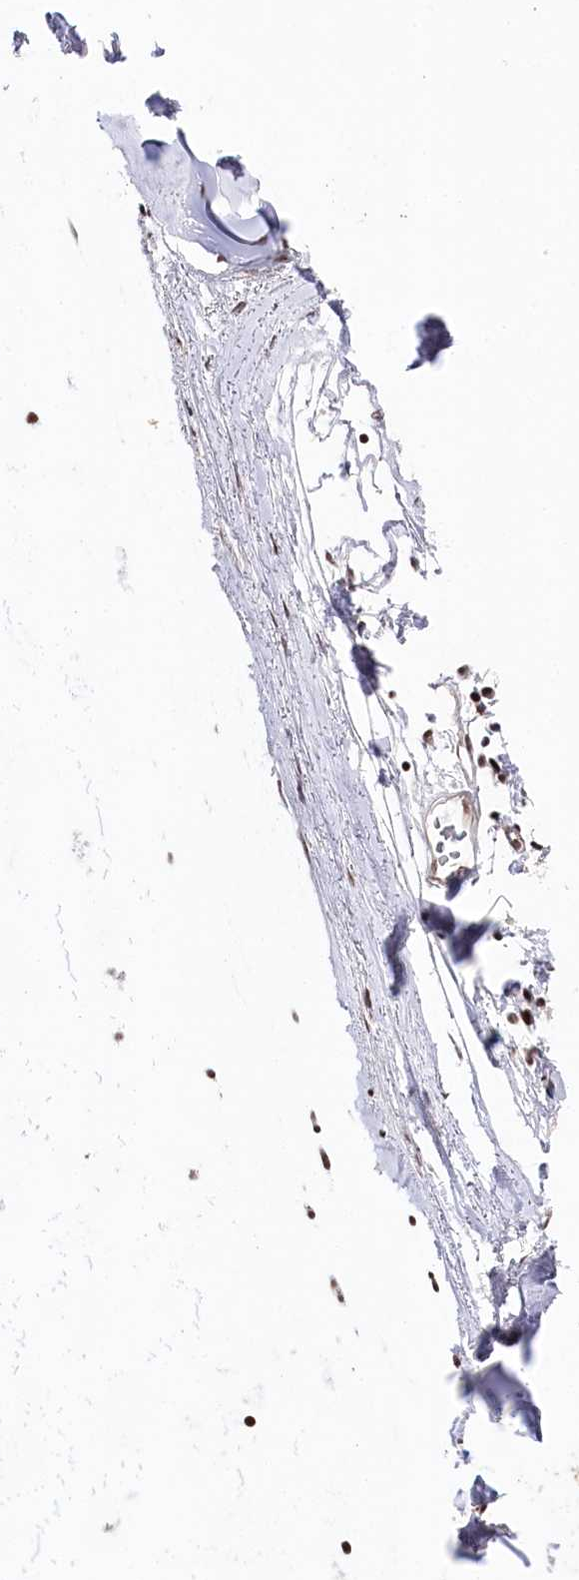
{"staining": {"intensity": "strong", "quantity": ">75%", "location": "nuclear"}, "tissue": "adipose tissue", "cell_type": "Adipocytes", "image_type": "normal", "snomed": [{"axis": "morphology", "description": "Normal tissue, NOS"}, {"axis": "topography", "description": "Lymph node"}, {"axis": "topography", "description": "Bronchus"}], "caption": "Adipose tissue stained with DAB (3,3'-diaminobenzidine) immunohistochemistry (IHC) demonstrates high levels of strong nuclear staining in approximately >75% of adipocytes. (DAB IHC, brown staining for protein, blue staining for nuclei).", "gene": "POLR2H", "patient": {"sex": "male", "age": 63}}